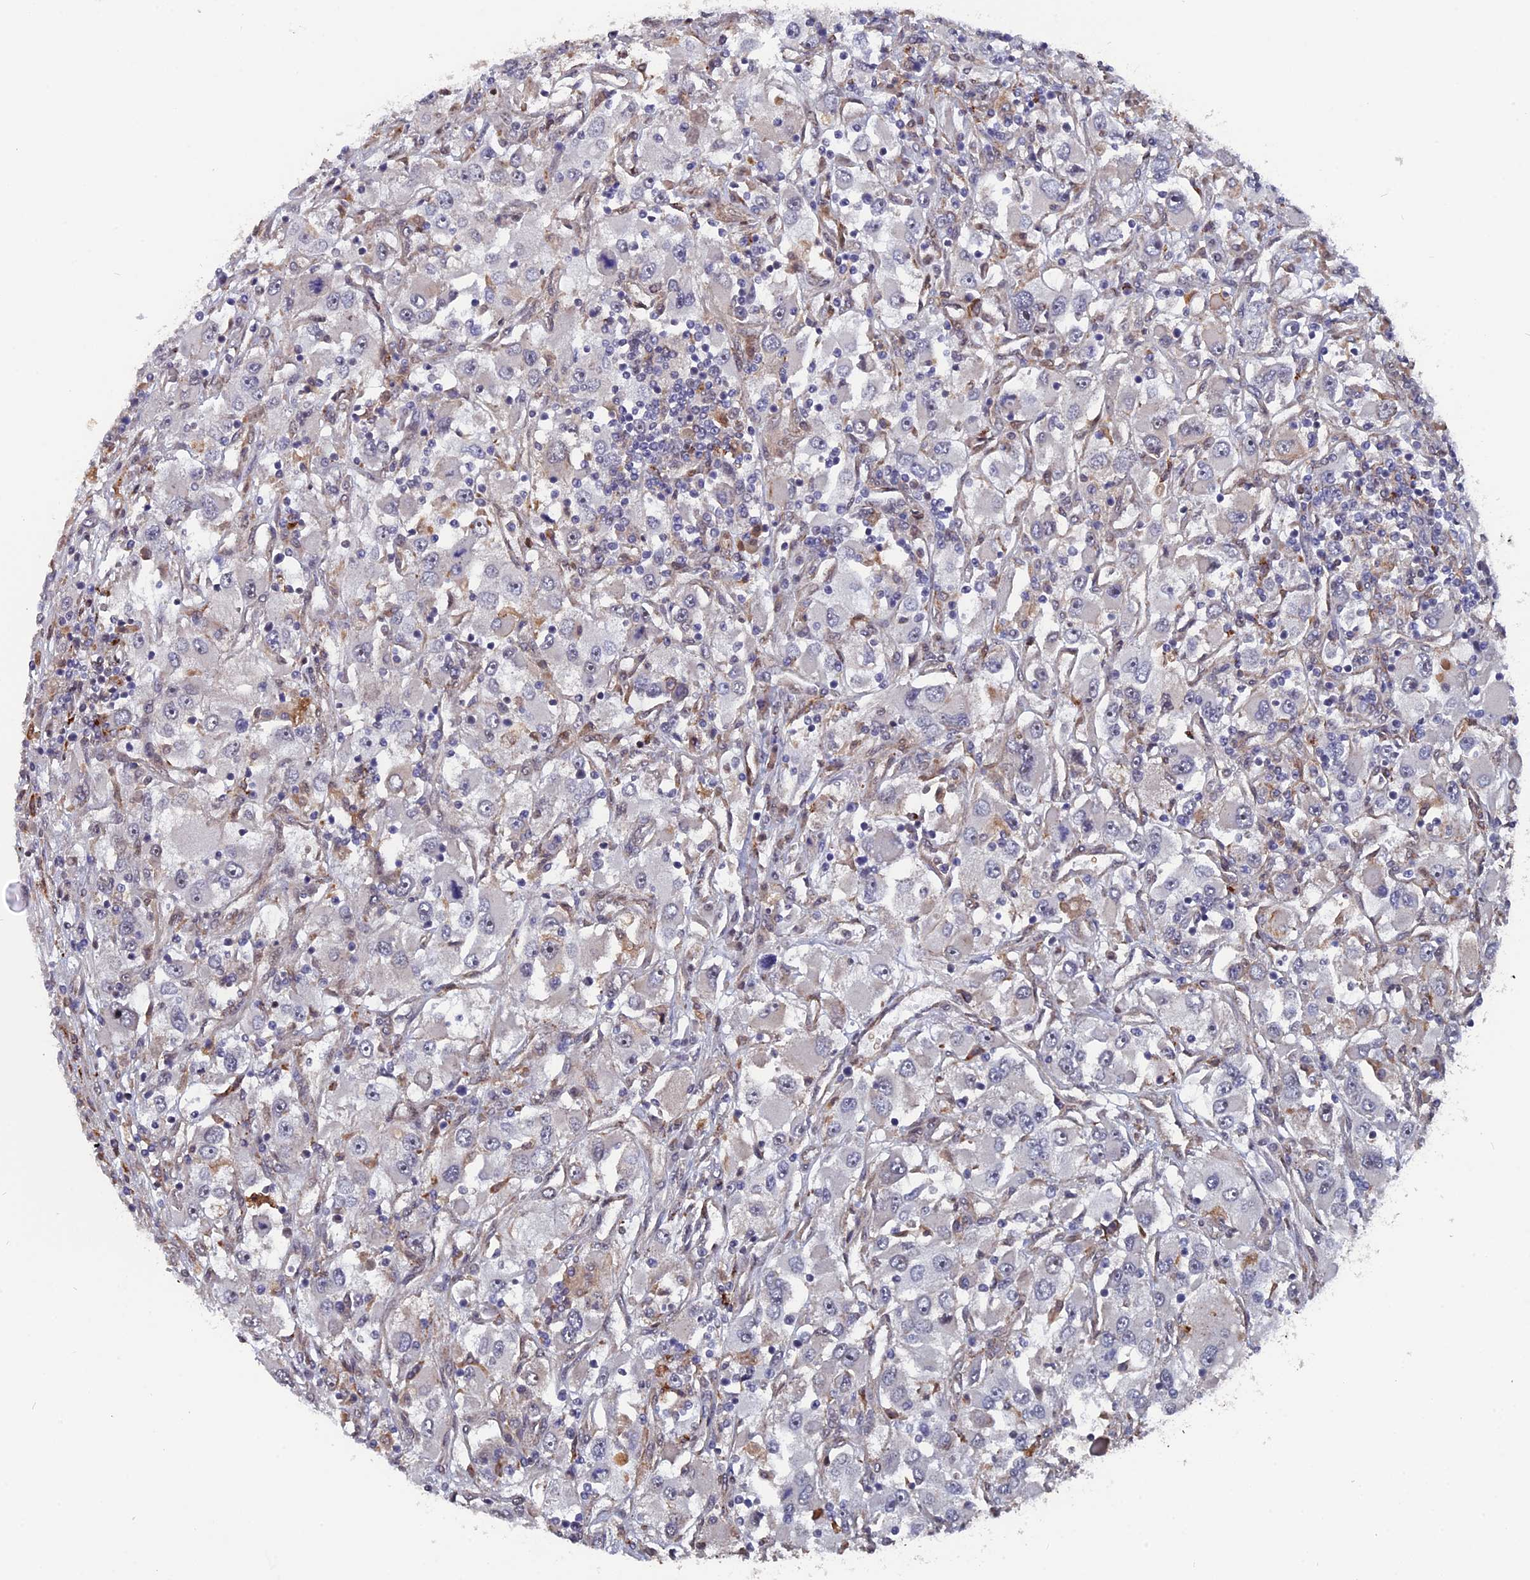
{"staining": {"intensity": "negative", "quantity": "none", "location": "none"}, "tissue": "renal cancer", "cell_type": "Tumor cells", "image_type": "cancer", "snomed": [{"axis": "morphology", "description": "Adenocarcinoma, NOS"}, {"axis": "topography", "description": "Kidney"}], "caption": "Immunohistochemistry (IHC) image of adenocarcinoma (renal) stained for a protein (brown), which reveals no positivity in tumor cells.", "gene": "NOSIP", "patient": {"sex": "female", "age": 52}}